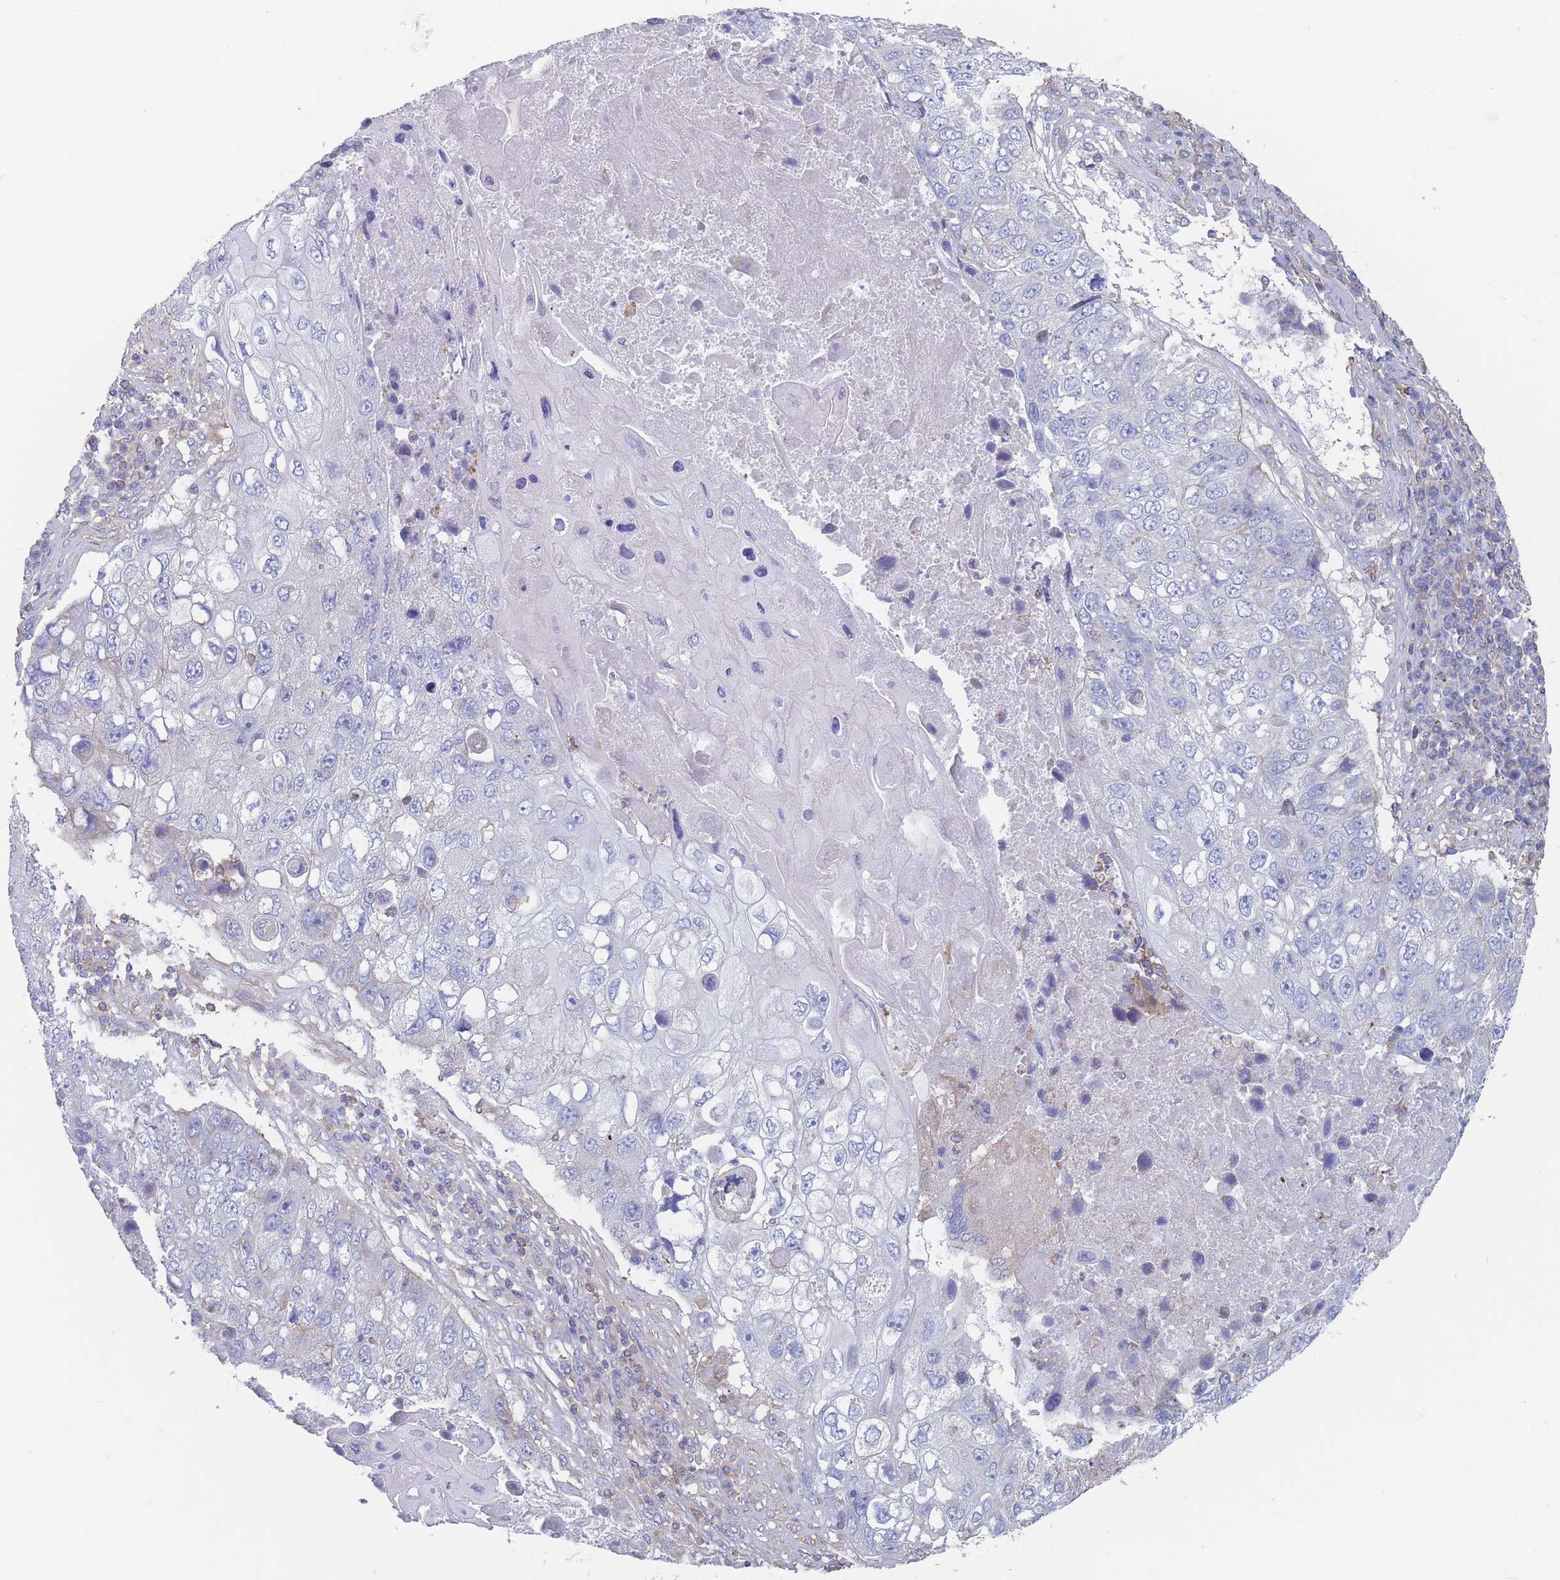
{"staining": {"intensity": "negative", "quantity": "none", "location": "none"}, "tissue": "lung cancer", "cell_type": "Tumor cells", "image_type": "cancer", "snomed": [{"axis": "morphology", "description": "Squamous cell carcinoma, NOS"}, {"axis": "topography", "description": "Lung"}], "caption": "Immunohistochemistry (IHC) histopathology image of lung squamous cell carcinoma stained for a protein (brown), which displays no positivity in tumor cells. Nuclei are stained in blue.", "gene": "ADH1A", "patient": {"sex": "male", "age": 61}}